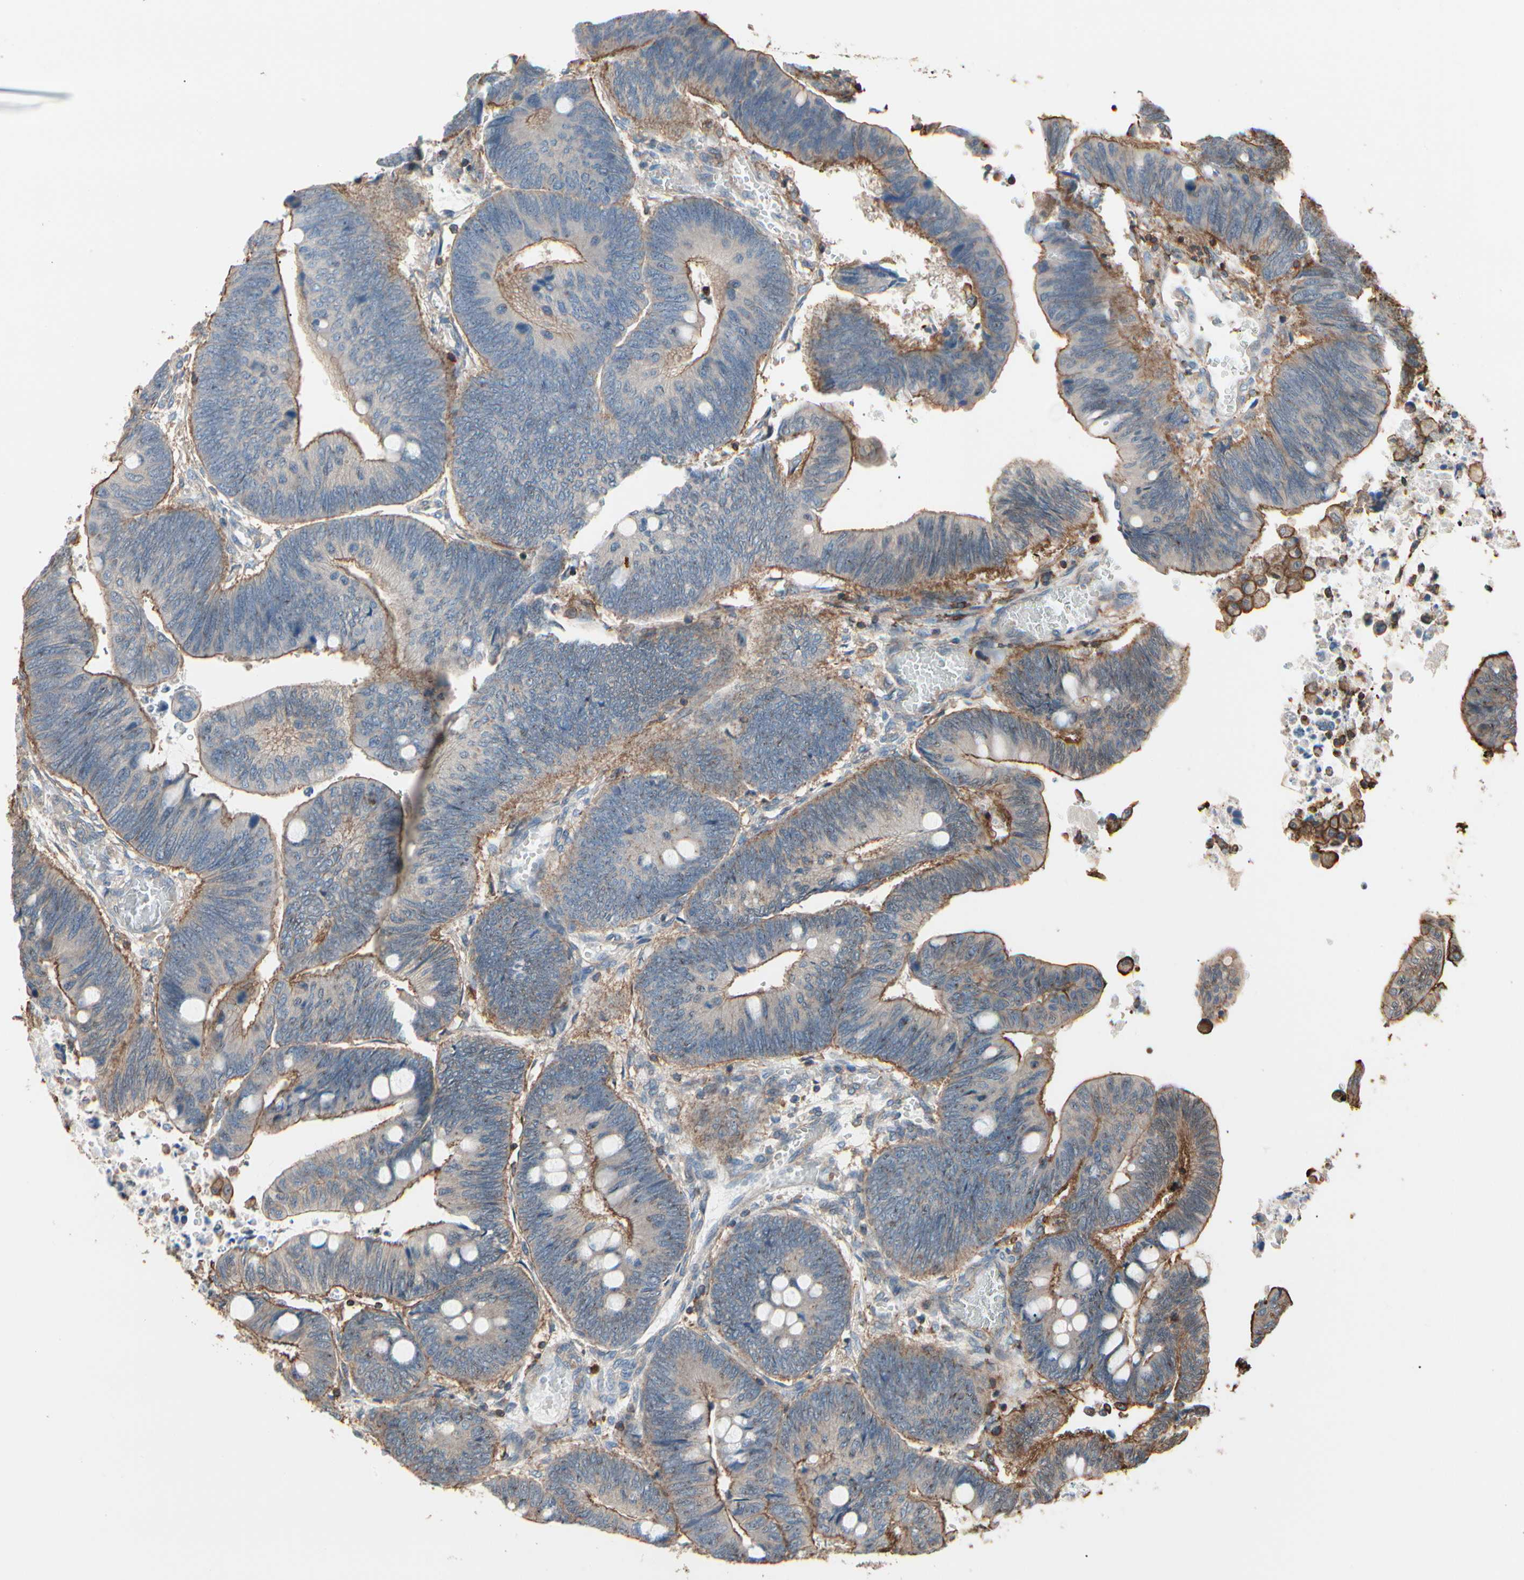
{"staining": {"intensity": "moderate", "quantity": ">75%", "location": "cytoplasmic/membranous"}, "tissue": "colorectal cancer", "cell_type": "Tumor cells", "image_type": "cancer", "snomed": [{"axis": "morphology", "description": "Normal tissue, NOS"}, {"axis": "morphology", "description": "Adenocarcinoma, NOS"}, {"axis": "topography", "description": "Rectum"}, {"axis": "topography", "description": "Peripheral nerve tissue"}], "caption": "Immunohistochemistry (DAB (3,3'-diaminobenzidine)) staining of colorectal adenocarcinoma demonstrates moderate cytoplasmic/membranous protein staining in approximately >75% of tumor cells.", "gene": "MAPK13", "patient": {"sex": "male", "age": 92}}